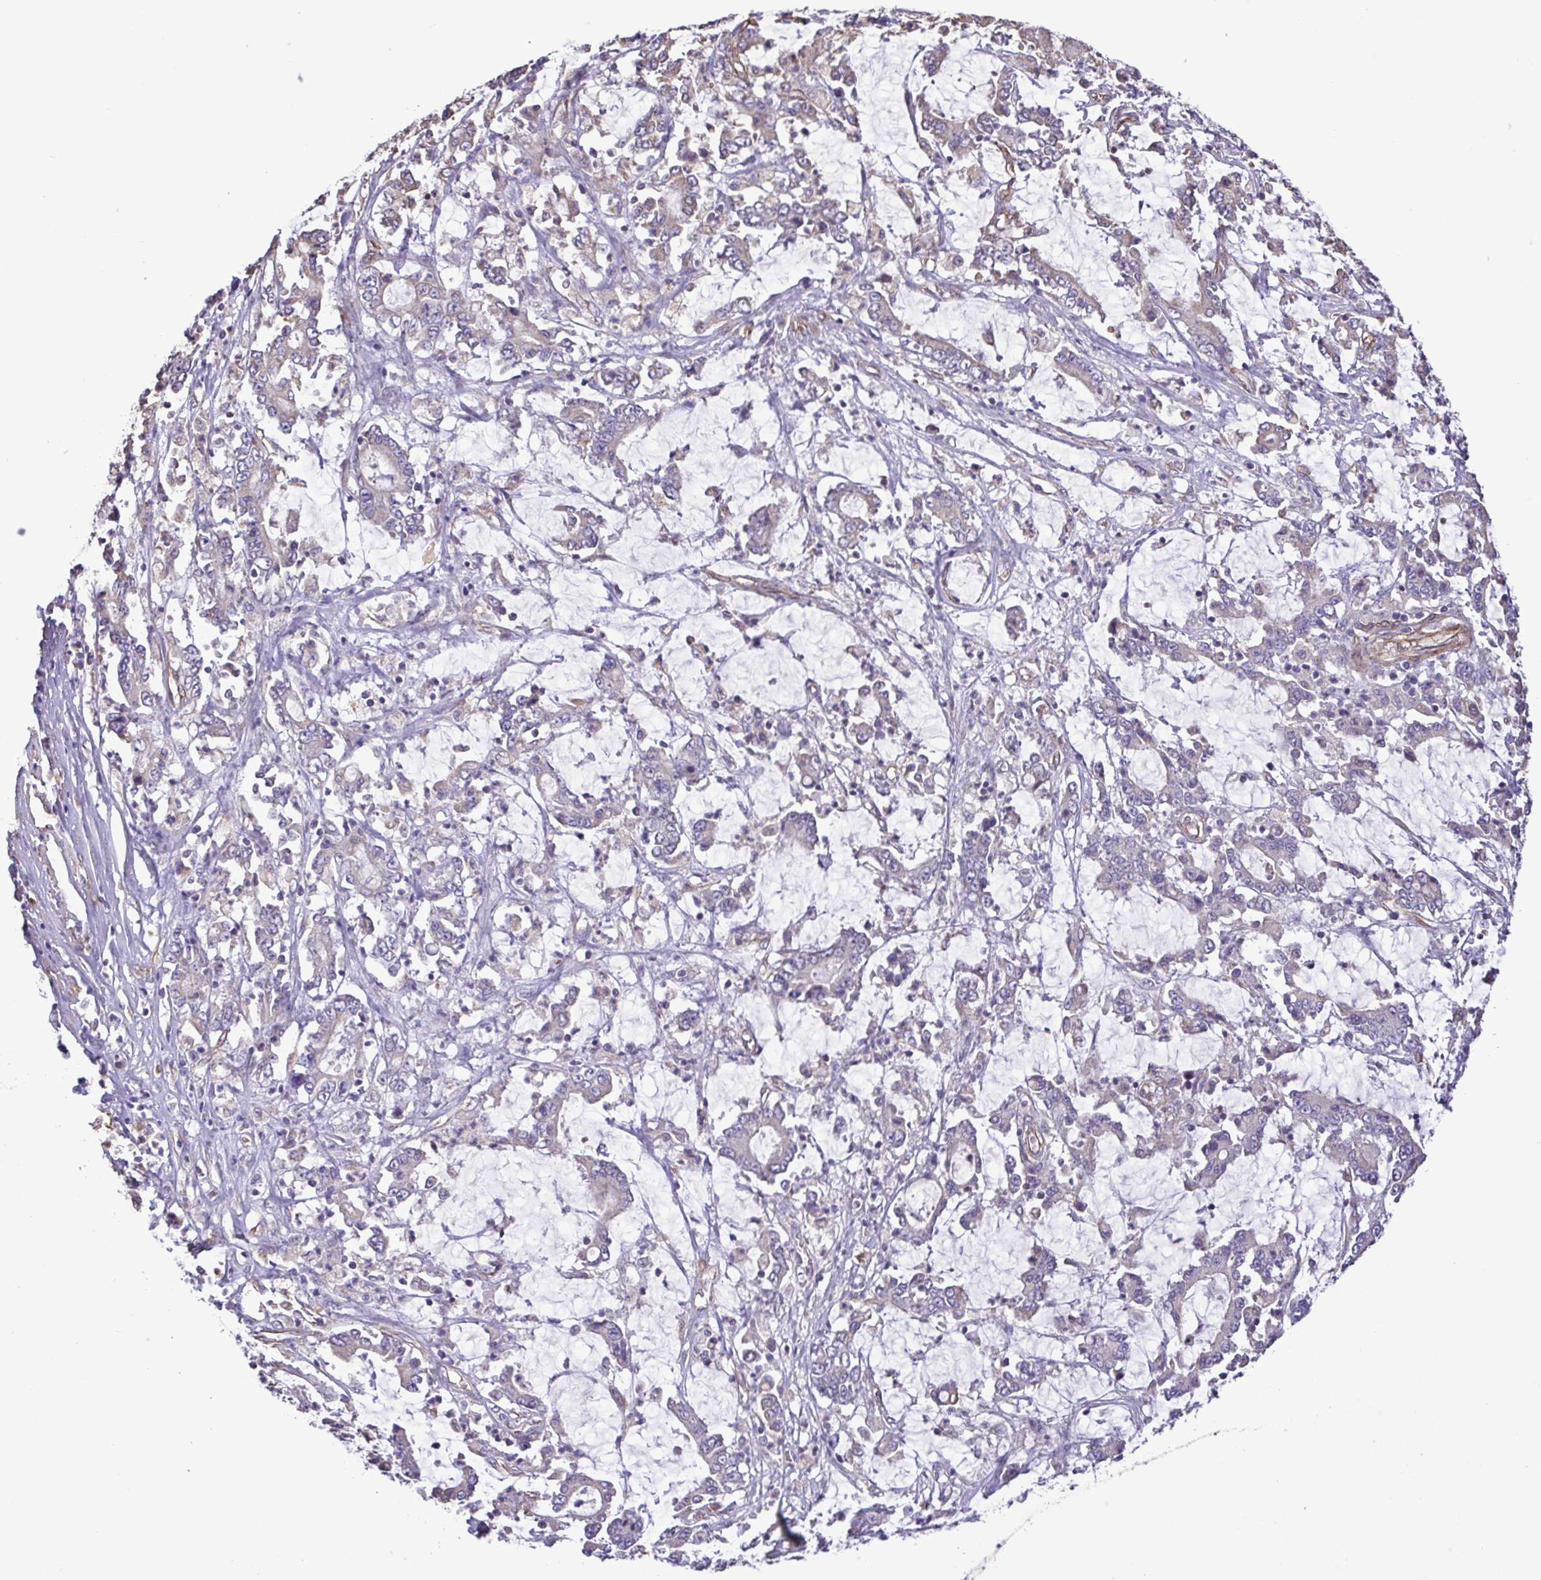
{"staining": {"intensity": "negative", "quantity": "none", "location": "none"}, "tissue": "stomach cancer", "cell_type": "Tumor cells", "image_type": "cancer", "snomed": [{"axis": "morphology", "description": "Adenocarcinoma, NOS"}, {"axis": "topography", "description": "Stomach, upper"}], "caption": "A micrograph of human stomach adenocarcinoma is negative for staining in tumor cells.", "gene": "FLT1", "patient": {"sex": "male", "age": 68}}